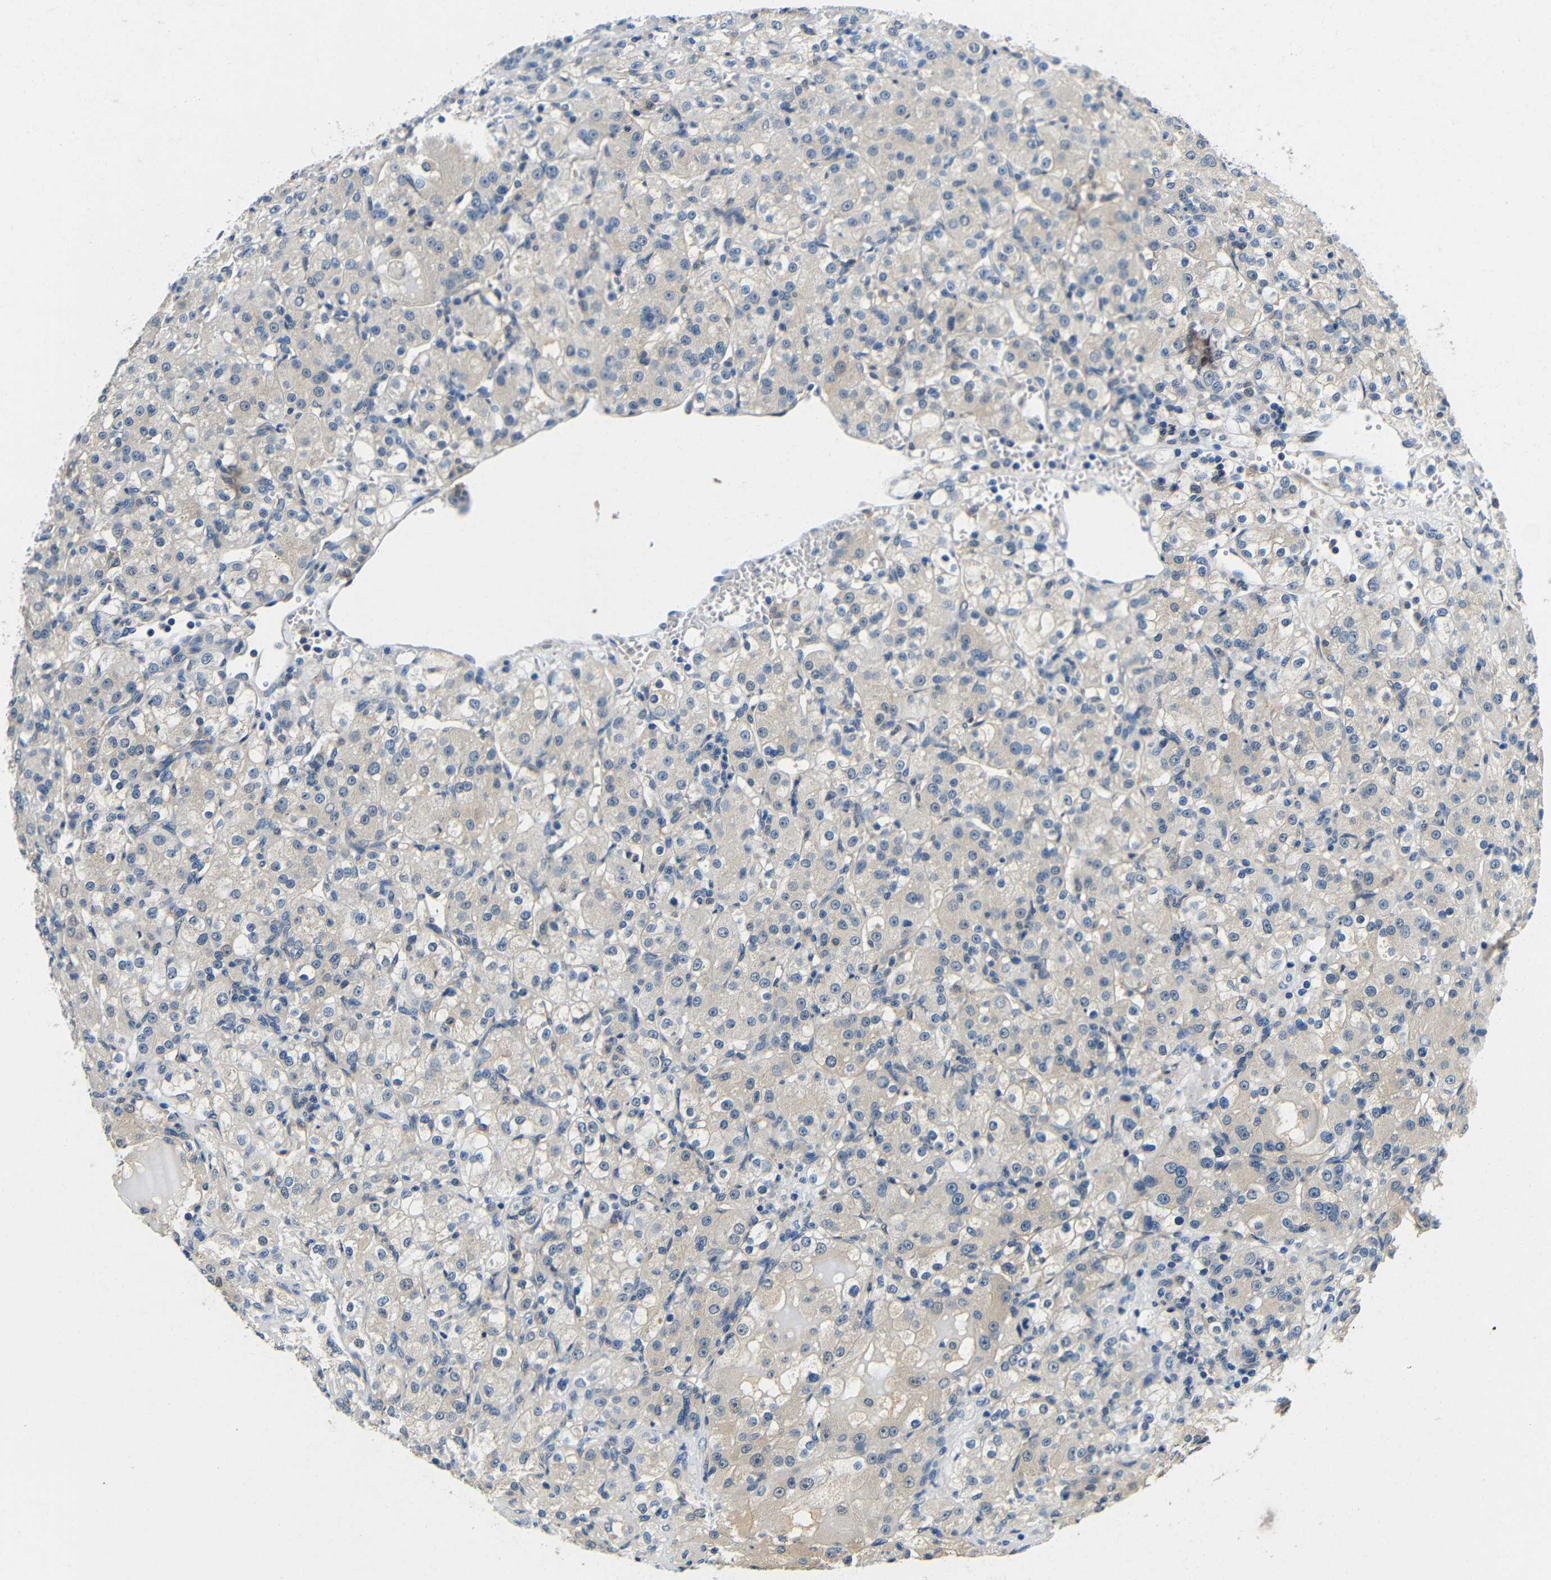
{"staining": {"intensity": "negative", "quantity": "none", "location": "none"}, "tissue": "renal cancer", "cell_type": "Tumor cells", "image_type": "cancer", "snomed": [{"axis": "morphology", "description": "Normal tissue, NOS"}, {"axis": "morphology", "description": "Adenocarcinoma, NOS"}, {"axis": "topography", "description": "Kidney"}], "caption": "Immunohistochemical staining of human renal cancer (adenocarcinoma) demonstrates no significant positivity in tumor cells. (DAB immunohistochemistry (IHC), high magnification).", "gene": "ADAP1", "patient": {"sex": "male", "age": 61}}